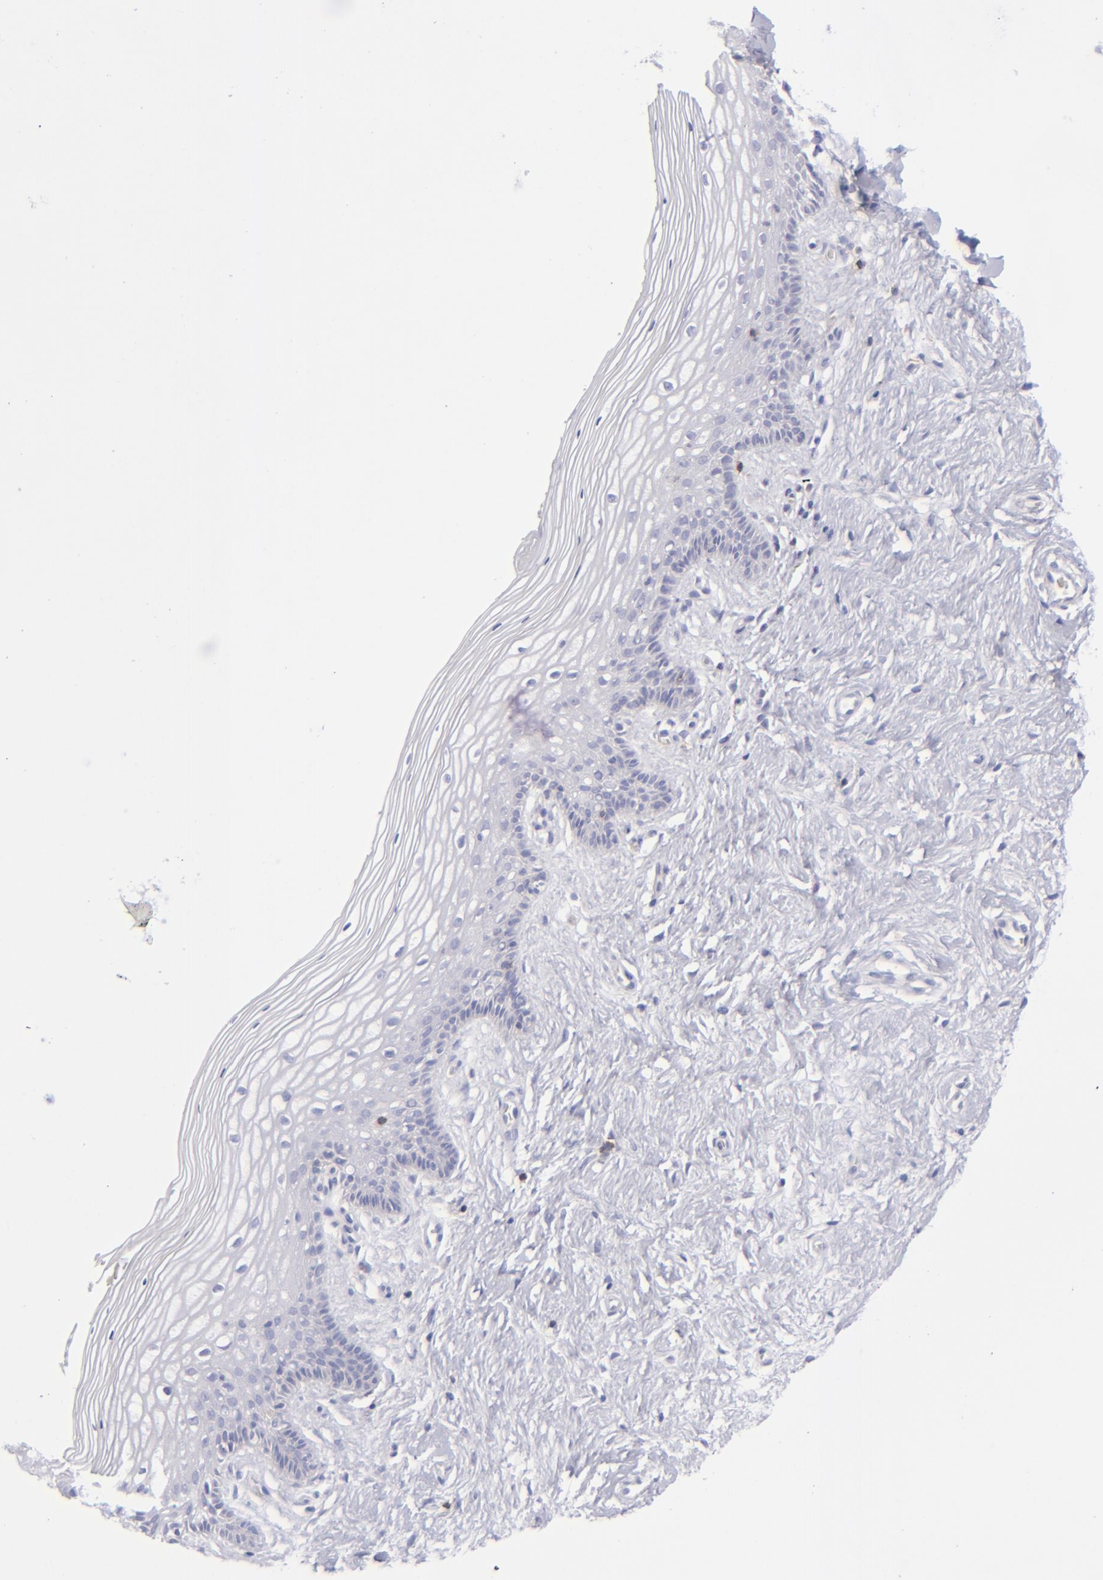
{"staining": {"intensity": "negative", "quantity": "none", "location": "none"}, "tissue": "vagina", "cell_type": "Squamous epithelial cells", "image_type": "normal", "snomed": [{"axis": "morphology", "description": "Normal tissue, NOS"}, {"axis": "topography", "description": "Vagina"}], "caption": "The image exhibits no staining of squamous epithelial cells in normal vagina. (DAB (3,3'-diaminobenzidine) immunohistochemistry (IHC), high magnification).", "gene": "CD27", "patient": {"sex": "female", "age": 46}}